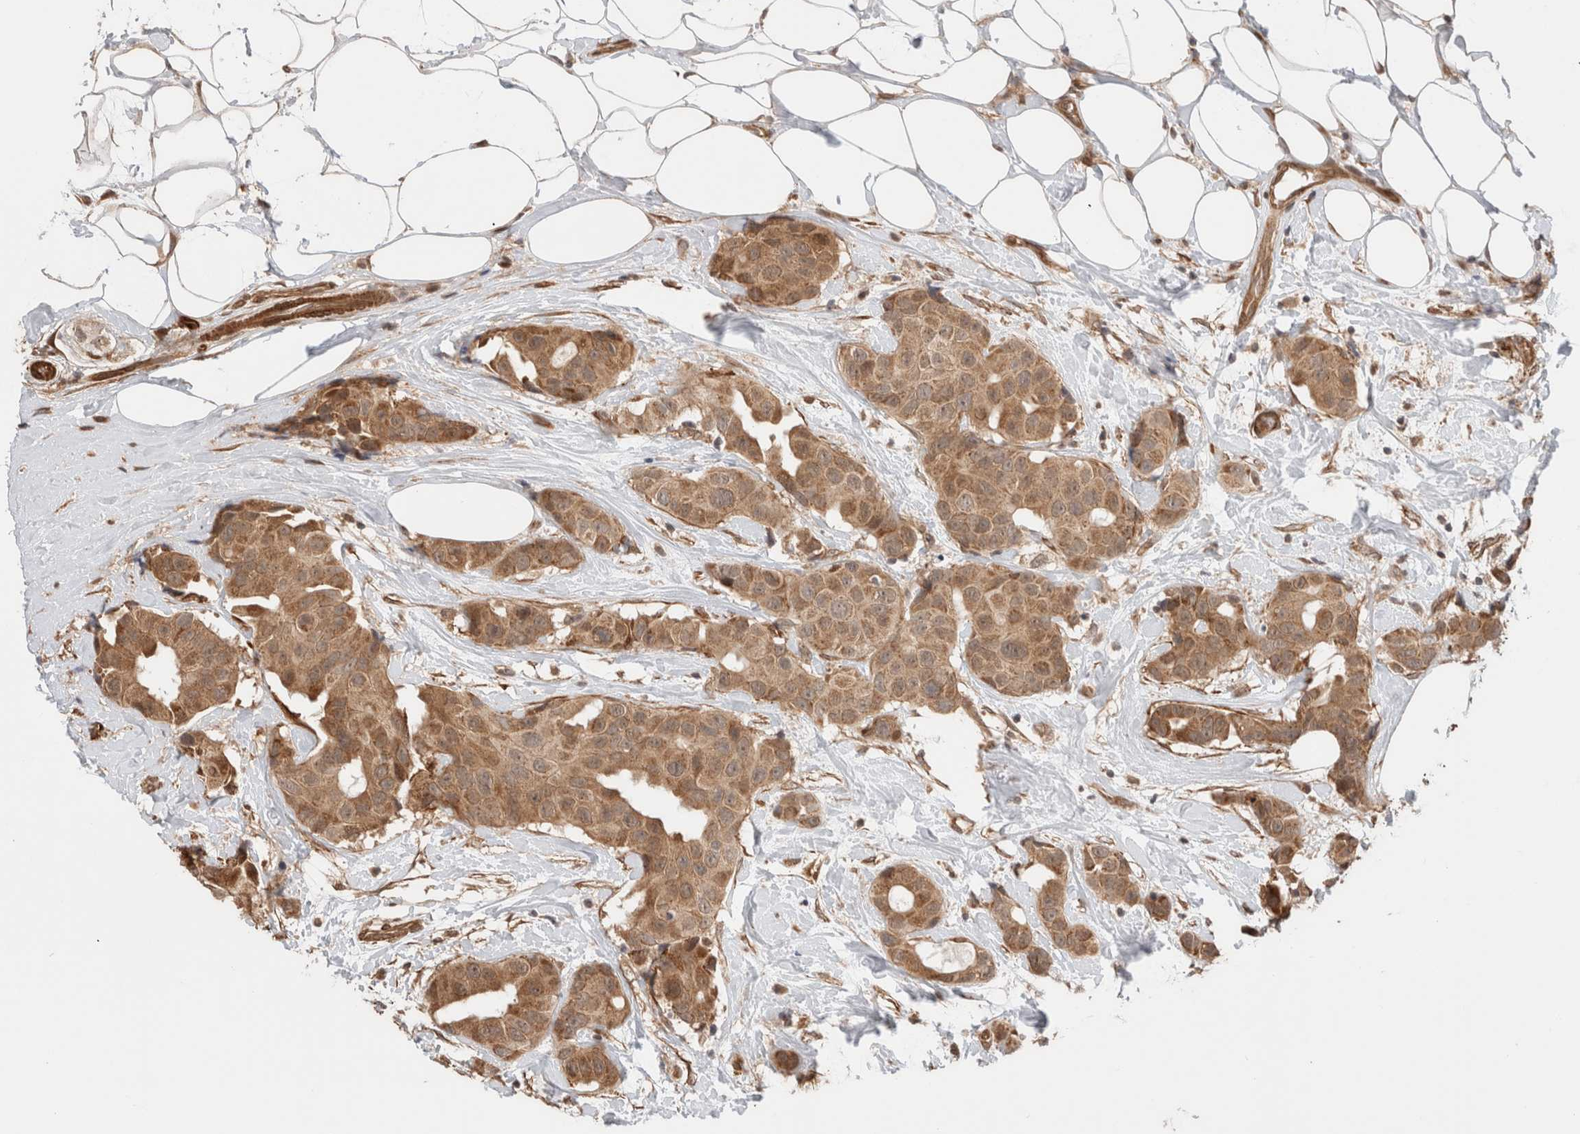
{"staining": {"intensity": "moderate", "quantity": ">75%", "location": "cytoplasmic/membranous"}, "tissue": "breast cancer", "cell_type": "Tumor cells", "image_type": "cancer", "snomed": [{"axis": "morphology", "description": "Normal tissue, NOS"}, {"axis": "morphology", "description": "Duct carcinoma"}, {"axis": "topography", "description": "Breast"}], "caption": "Protein expression analysis of human breast cancer reveals moderate cytoplasmic/membranous staining in about >75% of tumor cells. The staining is performed using DAB brown chromogen to label protein expression. The nuclei are counter-stained blue using hematoxylin.", "gene": "ZNF649", "patient": {"sex": "female", "age": 39}}